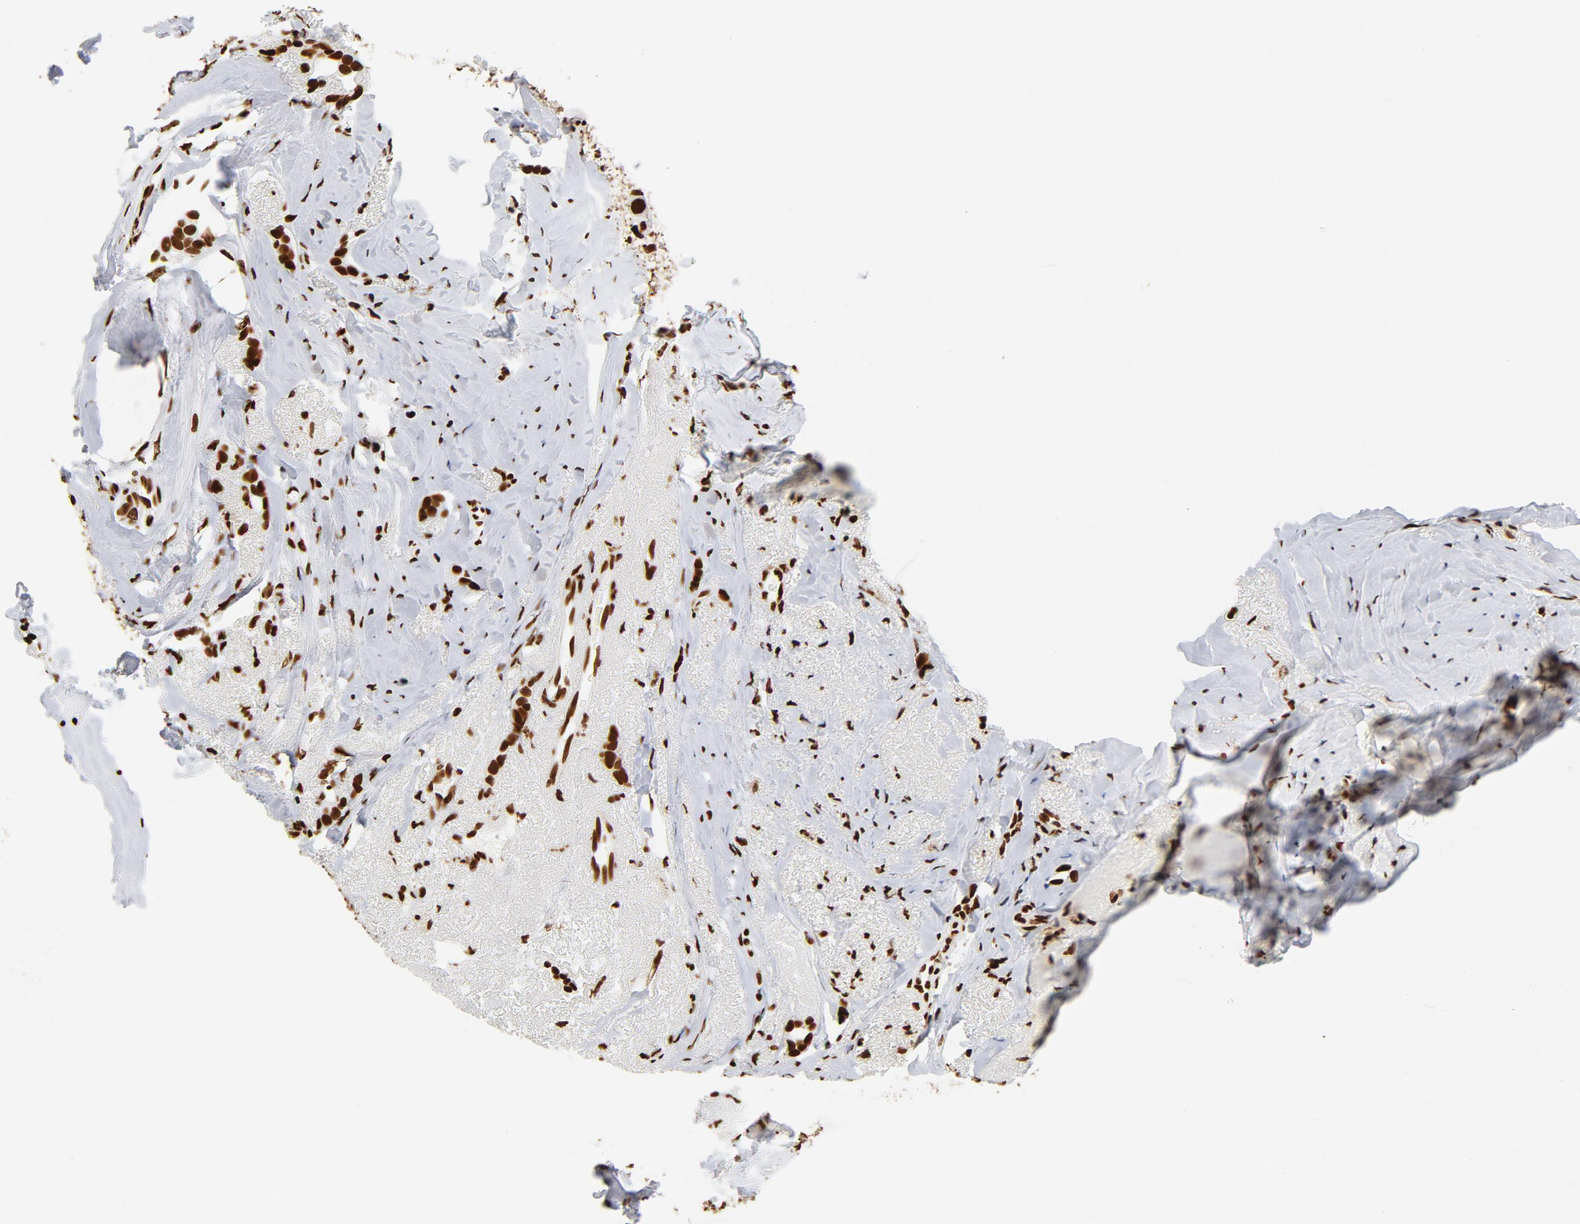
{"staining": {"intensity": "strong", "quantity": ">75%", "location": "nuclear"}, "tissue": "breast cancer", "cell_type": "Tumor cells", "image_type": "cancer", "snomed": [{"axis": "morphology", "description": "Duct carcinoma"}, {"axis": "topography", "description": "Breast"}], "caption": "Protein staining of breast cancer tissue displays strong nuclear staining in approximately >75% of tumor cells. Immunohistochemistry (ihc) stains the protein in brown and the nuclei are stained blue.", "gene": "XRCC6", "patient": {"sex": "female", "age": 54}}